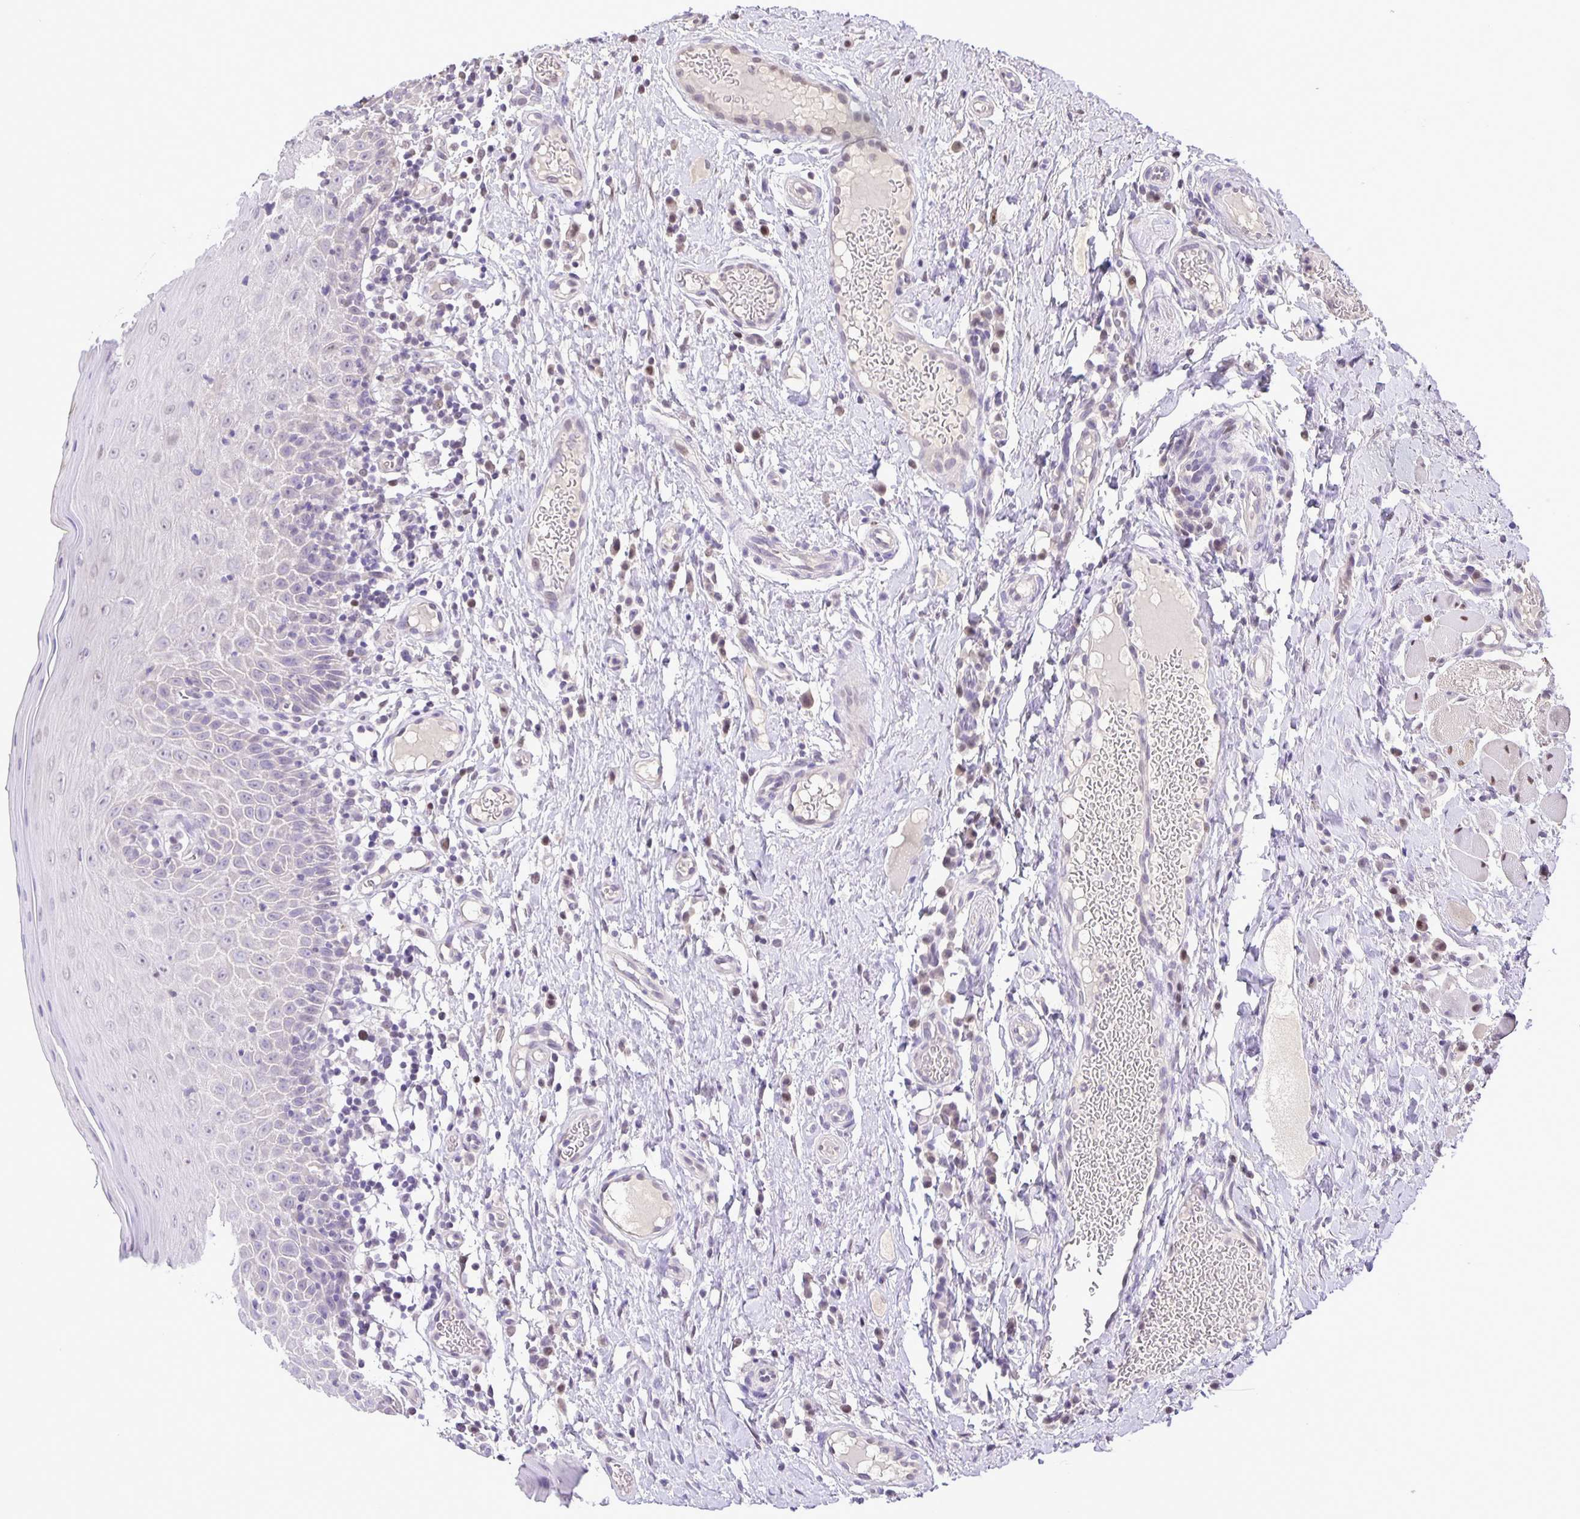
{"staining": {"intensity": "negative", "quantity": "none", "location": "none"}, "tissue": "oral mucosa", "cell_type": "Squamous epithelial cells", "image_type": "normal", "snomed": [{"axis": "morphology", "description": "Normal tissue, NOS"}, {"axis": "topography", "description": "Oral tissue"}, {"axis": "topography", "description": "Tounge, NOS"}], "caption": "The immunohistochemistry photomicrograph has no significant expression in squamous epithelial cells of oral mucosa. (Immunohistochemistry, brightfield microscopy, high magnification).", "gene": "ONECUT2", "patient": {"sex": "female", "age": 58}}